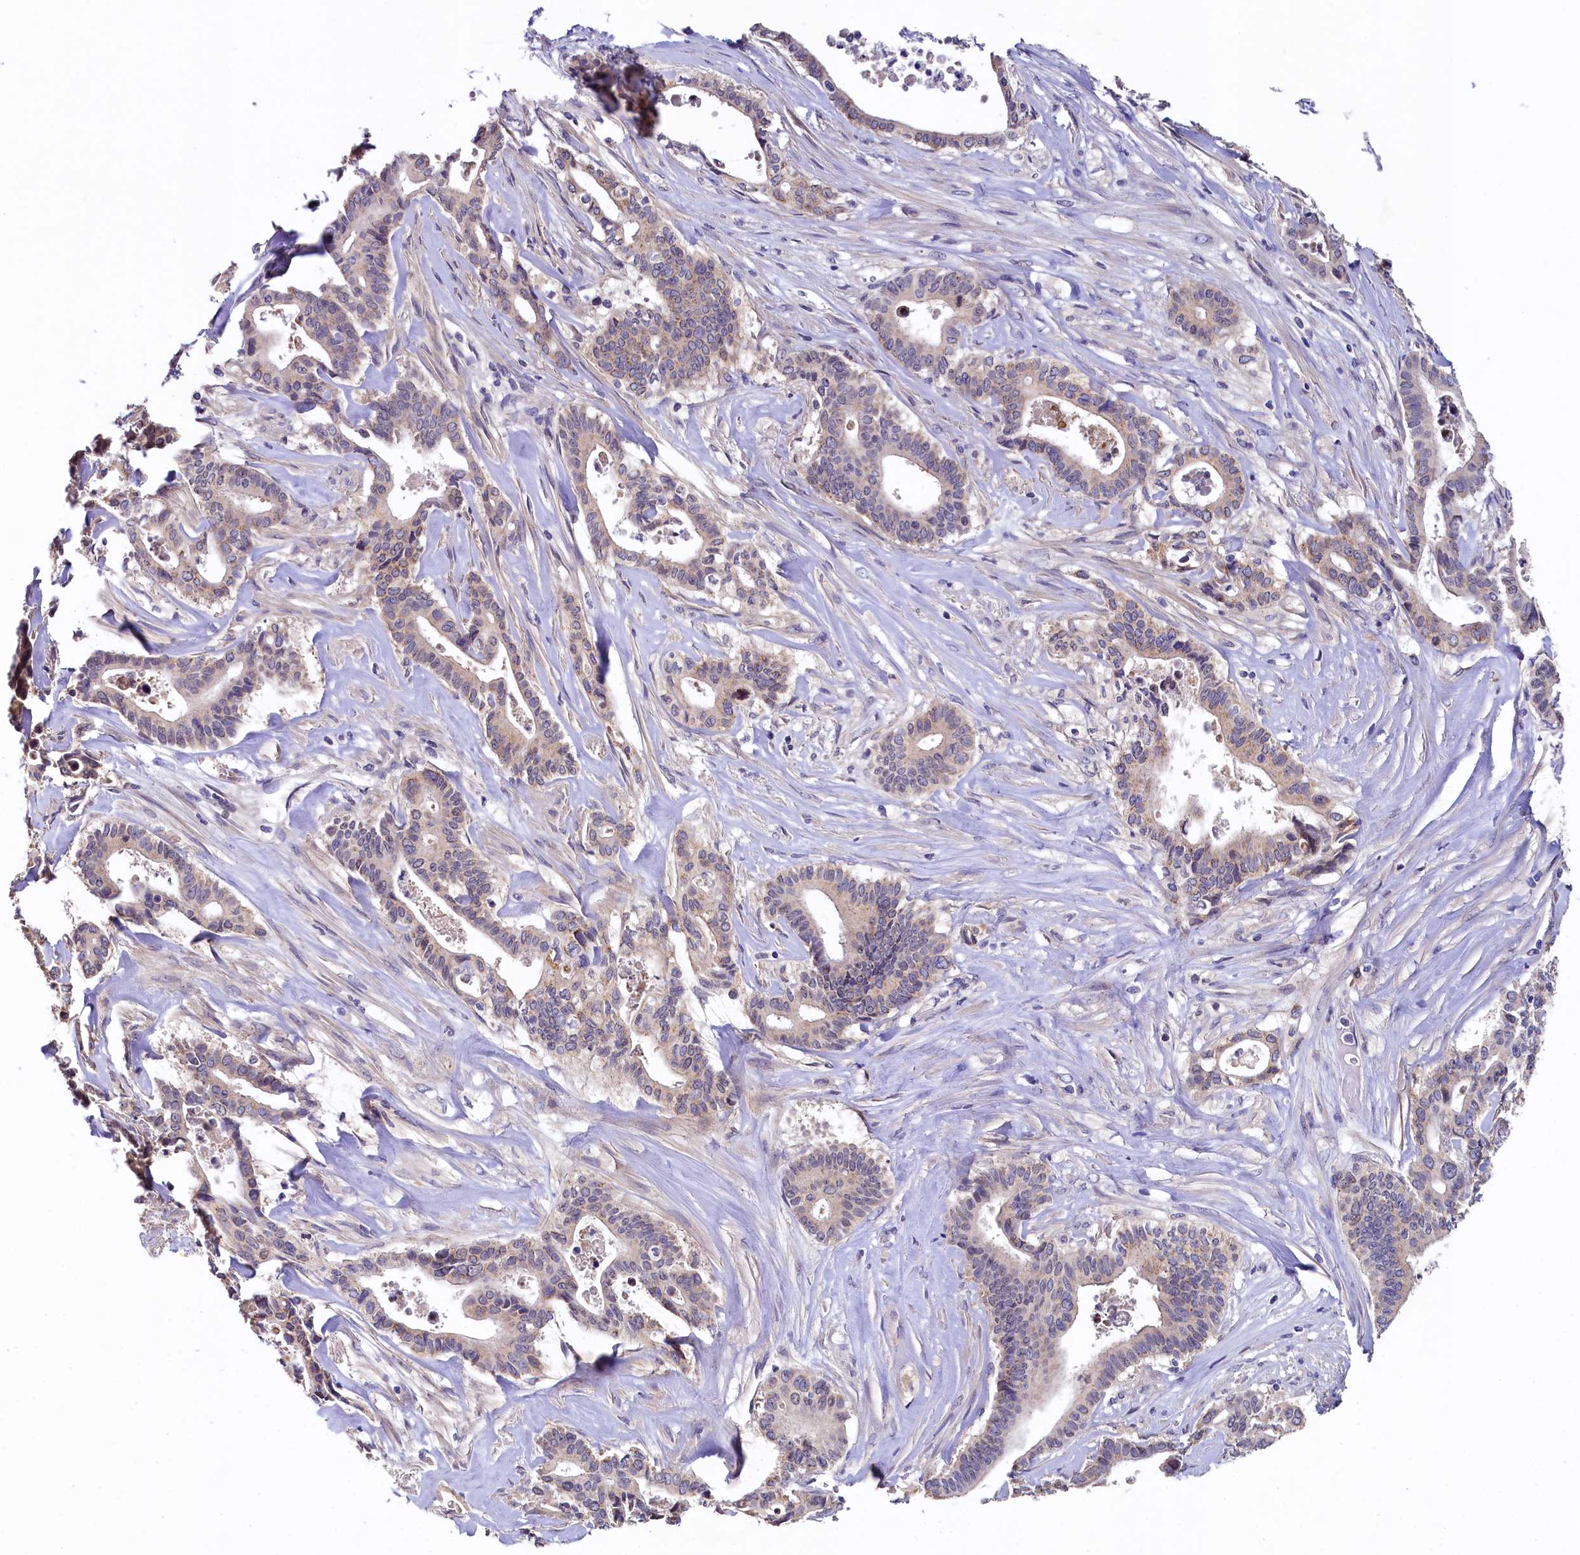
{"staining": {"intensity": "negative", "quantity": "none", "location": "none"}, "tissue": "pancreatic cancer", "cell_type": "Tumor cells", "image_type": "cancer", "snomed": [{"axis": "morphology", "description": "Adenocarcinoma, NOS"}, {"axis": "topography", "description": "Pancreas"}], "caption": "Immunohistochemistry histopathology image of neoplastic tissue: human adenocarcinoma (pancreatic) stained with DAB (3,3'-diaminobenzidine) shows no significant protein positivity in tumor cells. (DAB (3,3'-diaminobenzidine) immunohistochemistry (IHC) visualized using brightfield microscopy, high magnification).", "gene": "SPINK9", "patient": {"sex": "female", "age": 77}}